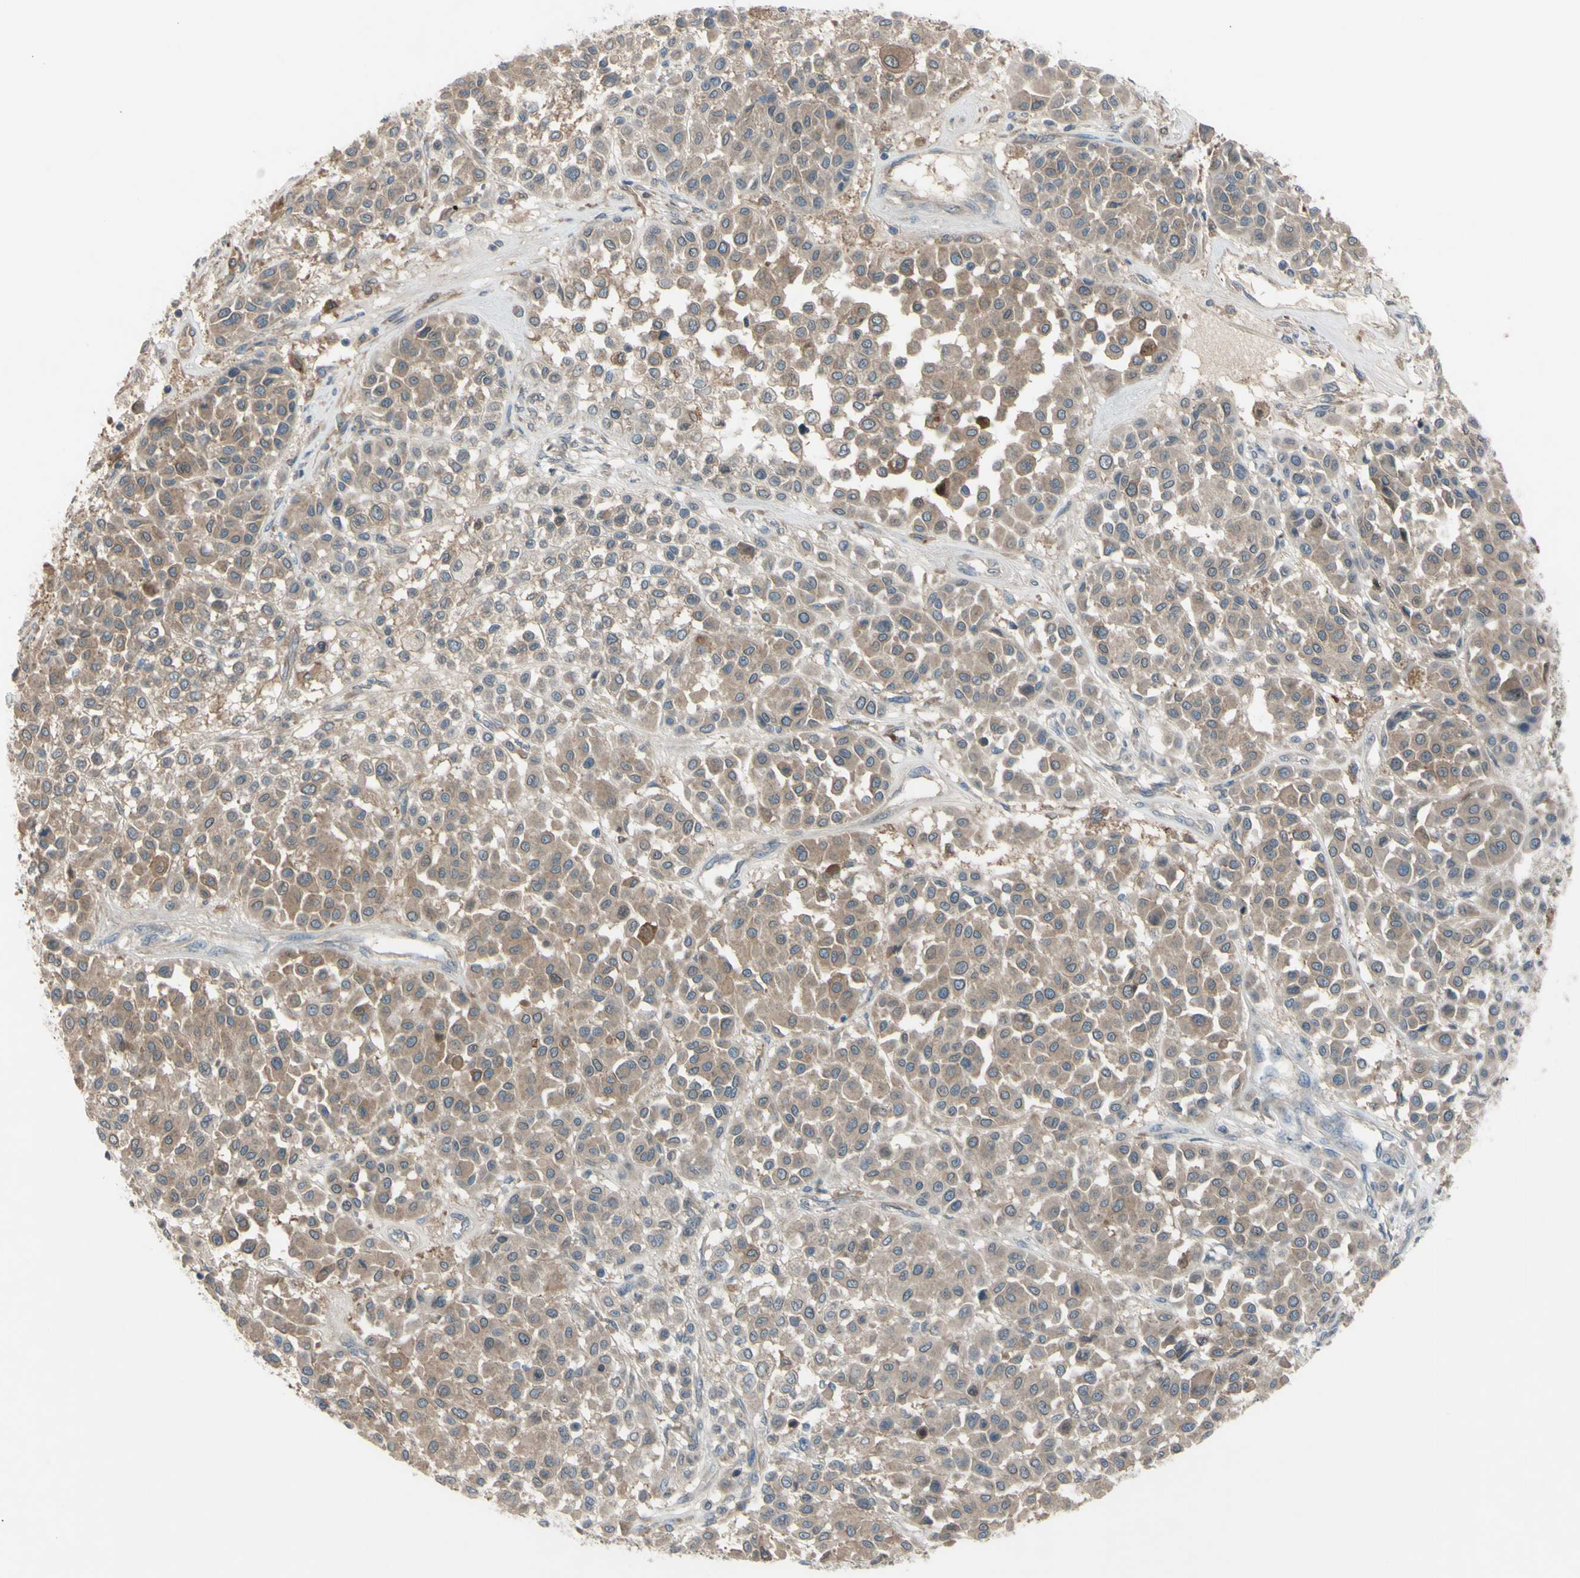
{"staining": {"intensity": "moderate", "quantity": ">75%", "location": "cytoplasmic/membranous"}, "tissue": "melanoma", "cell_type": "Tumor cells", "image_type": "cancer", "snomed": [{"axis": "morphology", "description": "Malignant melanoma, Metastatic site"}, {"axis": "topography", "description": "Soft tissue"}], "caption": "Protein expression analysis of melanoma demonstrates moderate cytoplasmic/membranous expression in approximately >75% of tumor cells.", "gene": "AFP", "patient": {"sex": "male", "age": 41}}